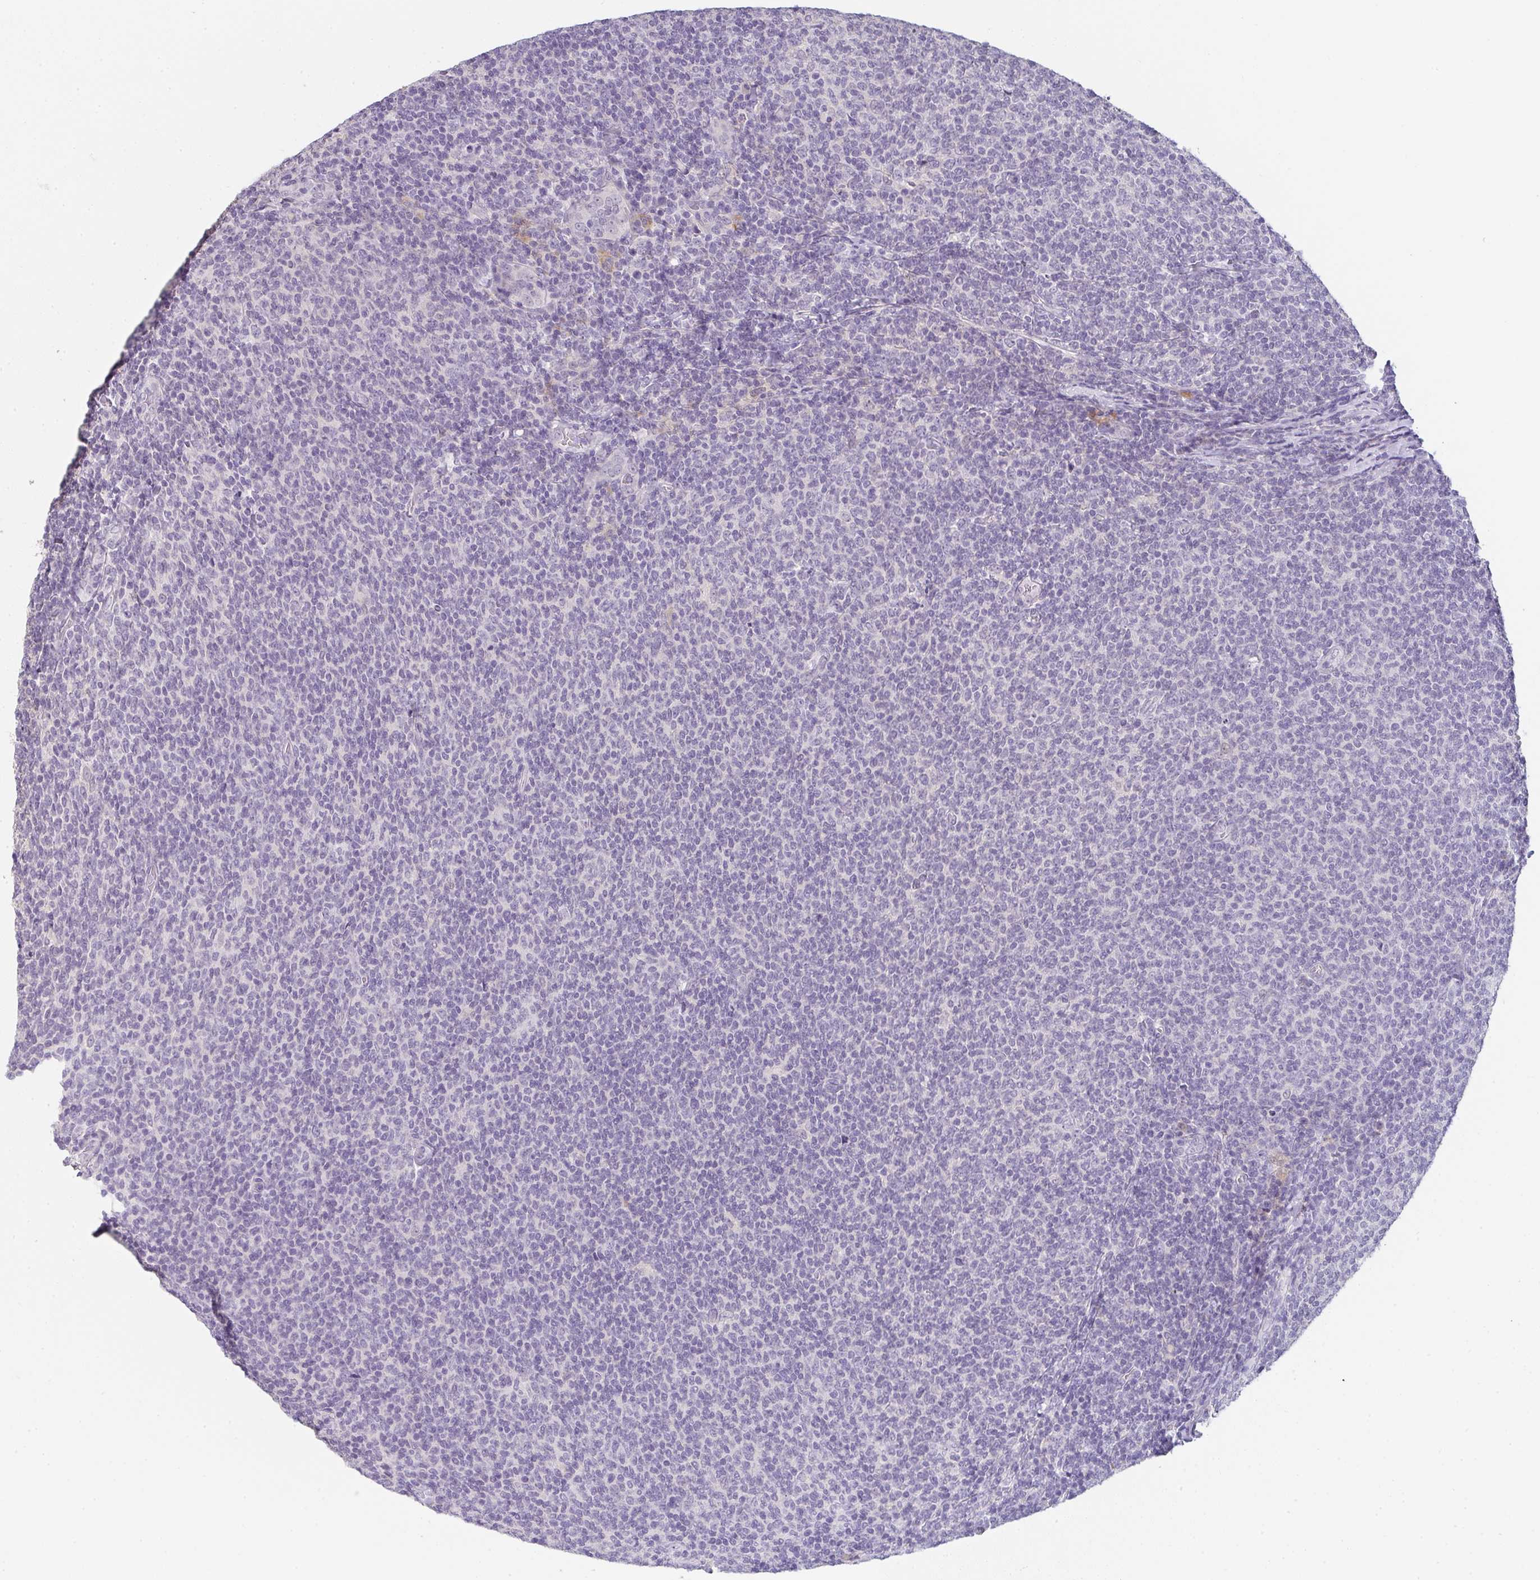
{"staining": {"intensity": "negative", "quantity": "none", "location": "none"}, "tissue": "lymphoma", "cell_type": "Tumor cells", "image_type": "cancer", "snomed": [{"axis": "morphology", "description": "Malignant lymphoma, non-Hodgkin's type, Low grade"}, {"axis": "topography", "description": "Lymph node"}], "caption": "Immunohistochemical staining of human lymphoma exhibits no significant staining in tumor cells.", "gene": "C1QTNF8", "patient": {"sex": "male", "age": 52}}